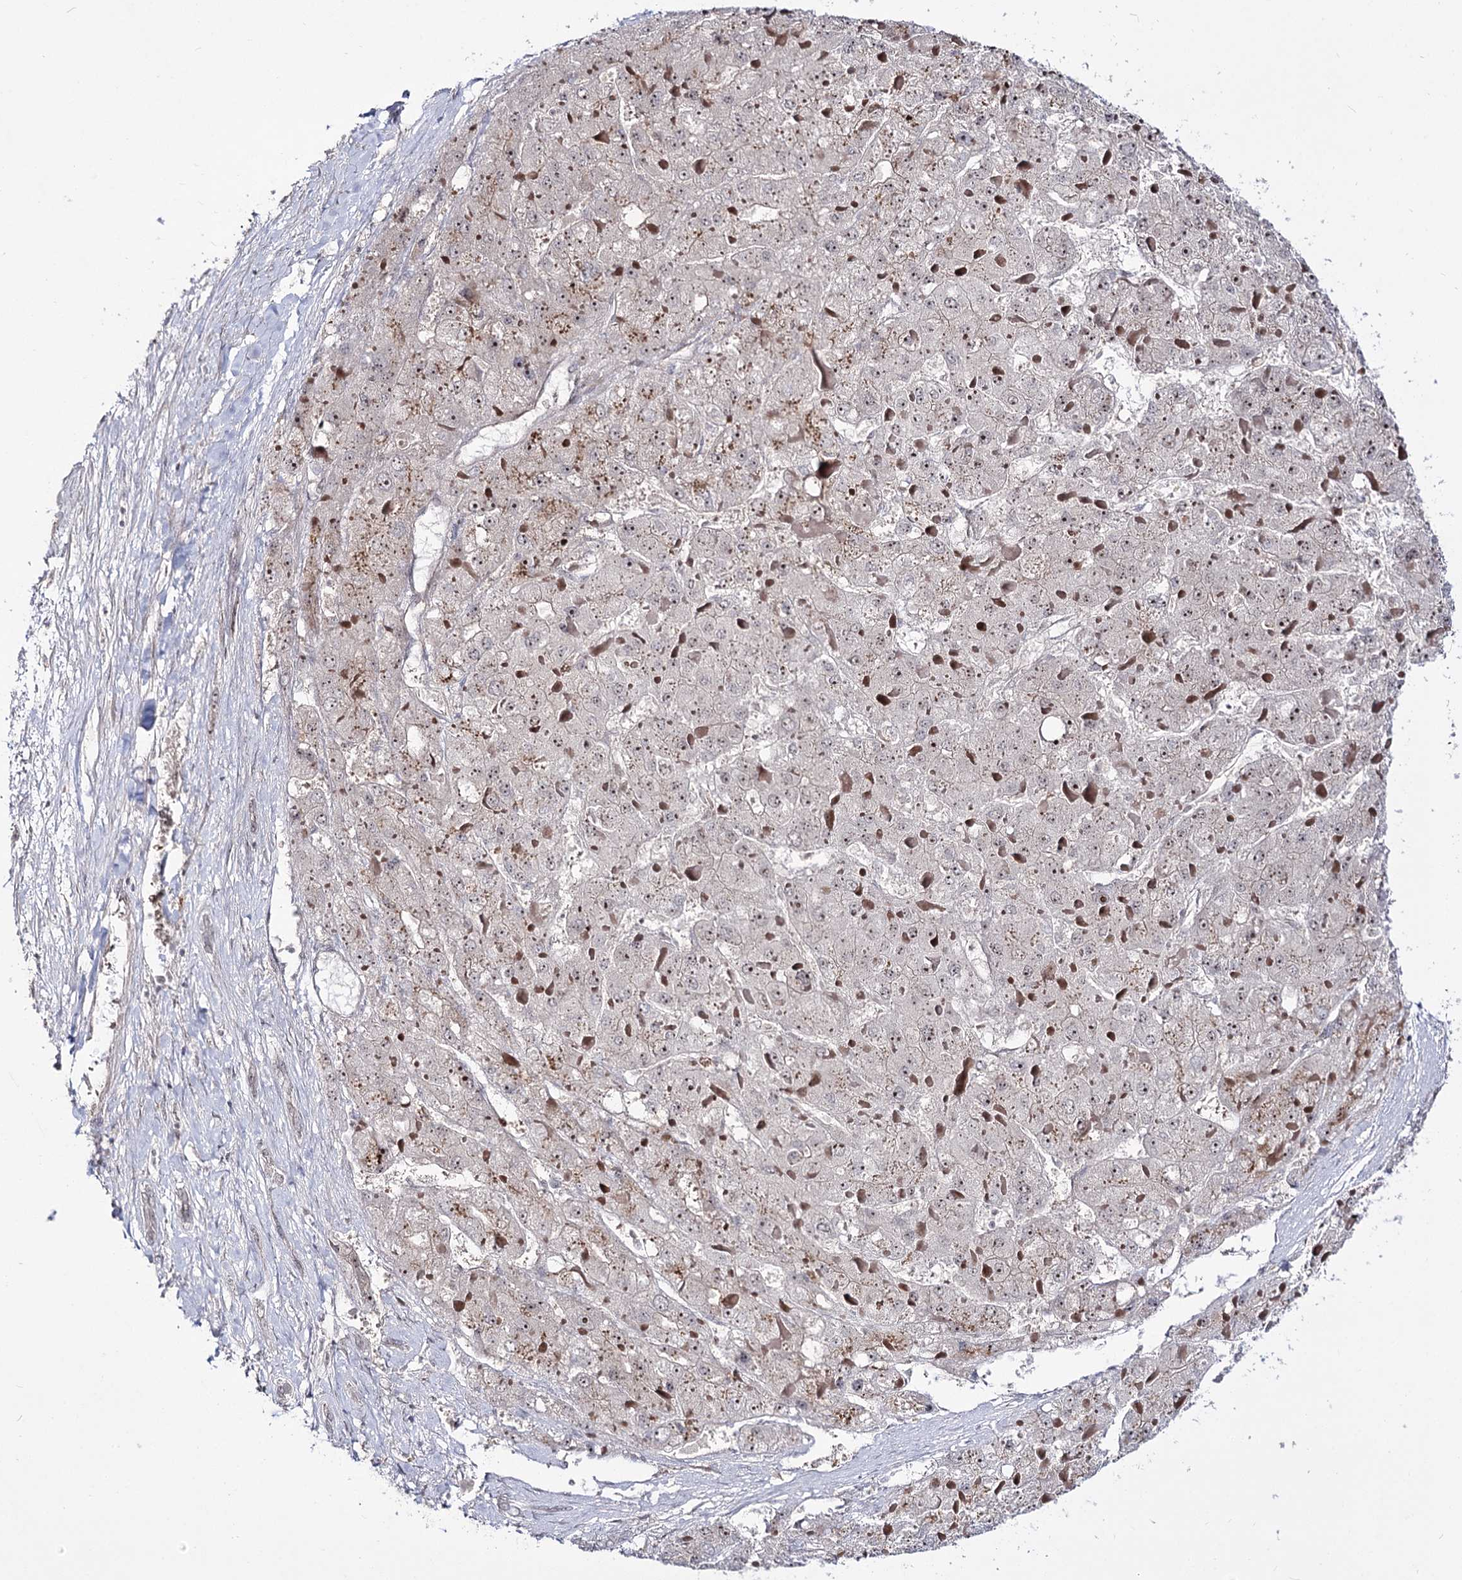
{"staining": {"intensity": "moderate", "quantity": "25%-75%", "location": "nuclear"}, "tissue": "liver cancer", "cell_type": "Tumor cells", "image_type": "cancer", "snomed": [{"axis": "morphology", "description": "Carcinoma, Hepatocellular, NOS"}, {"axis": "topography", "description": "Liver"}], "caption": "The immunohistochemical stain shows moderate nuclear expression in tumor cells of liver cancer tissue.", "gene": "RRP9", "patient": {"sex": "female", "age": 73}}